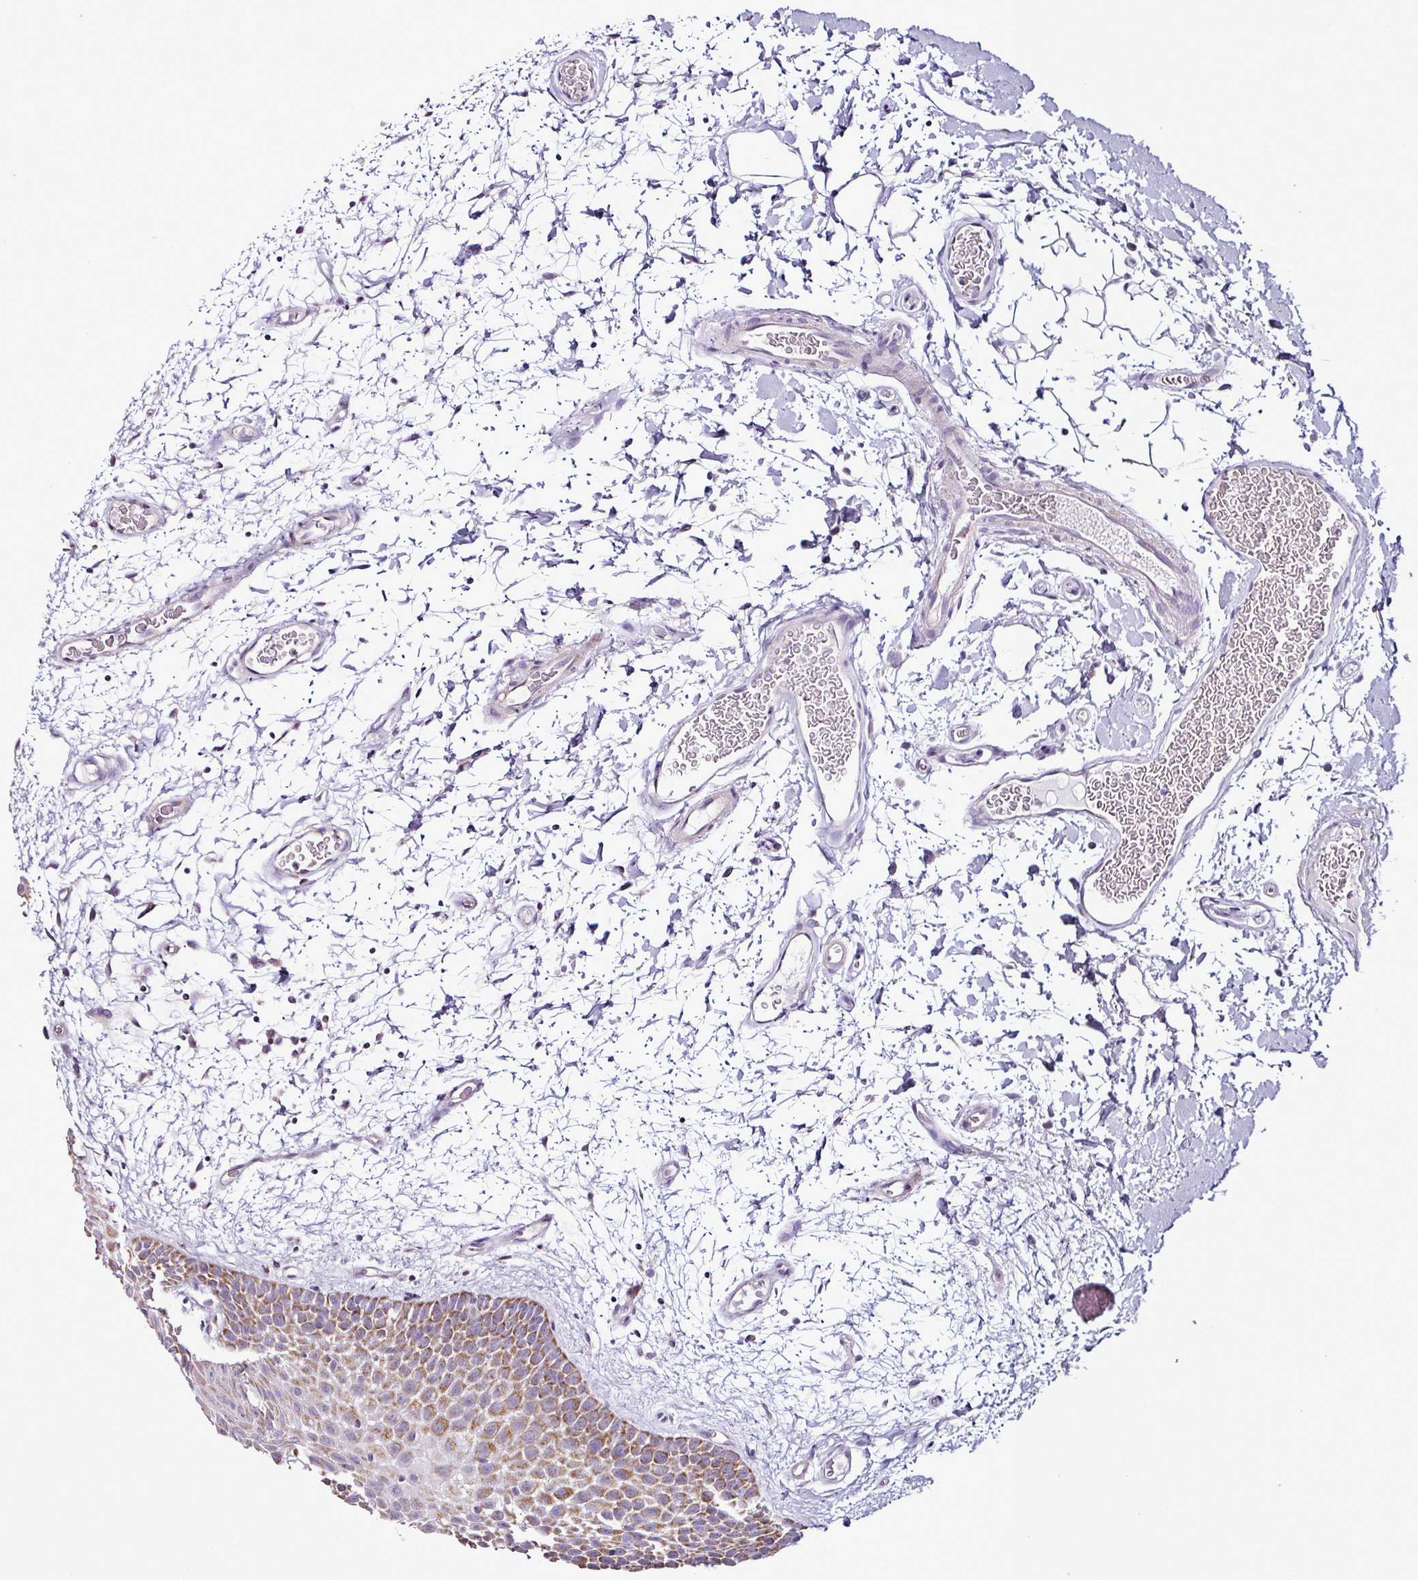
{"staining": {"intensity": "moderate", "quantity": "25%-75%", "location": "cytoplasmic/membranous"}, "tissue": "oral mucosa", "cell_type": "Squamous epithelial cells", "image_type": "normal", "snomed": [{"axis": "morphology", "description": "Normal tissue, NOS"}, {"axis": "morphology", "description": "Squamous cell carcinoma, NOS"}, {"axis": "topography", "description": "Oral tissue"}, {"axis": "topography", "description": "Tounge, NOS"}, {"axis": "topography", "description": "Head-Neck"}], "caption": "A micrograph showing moderate cytoplasmic/membranous expression in about 25%-75% of squamous epithelial cells in unremarkable oral mucosa, as visualized by brown immunohistochemical staining.", "gene": "DPAGT1", "patient": {"sex": "male", "age": 76}}